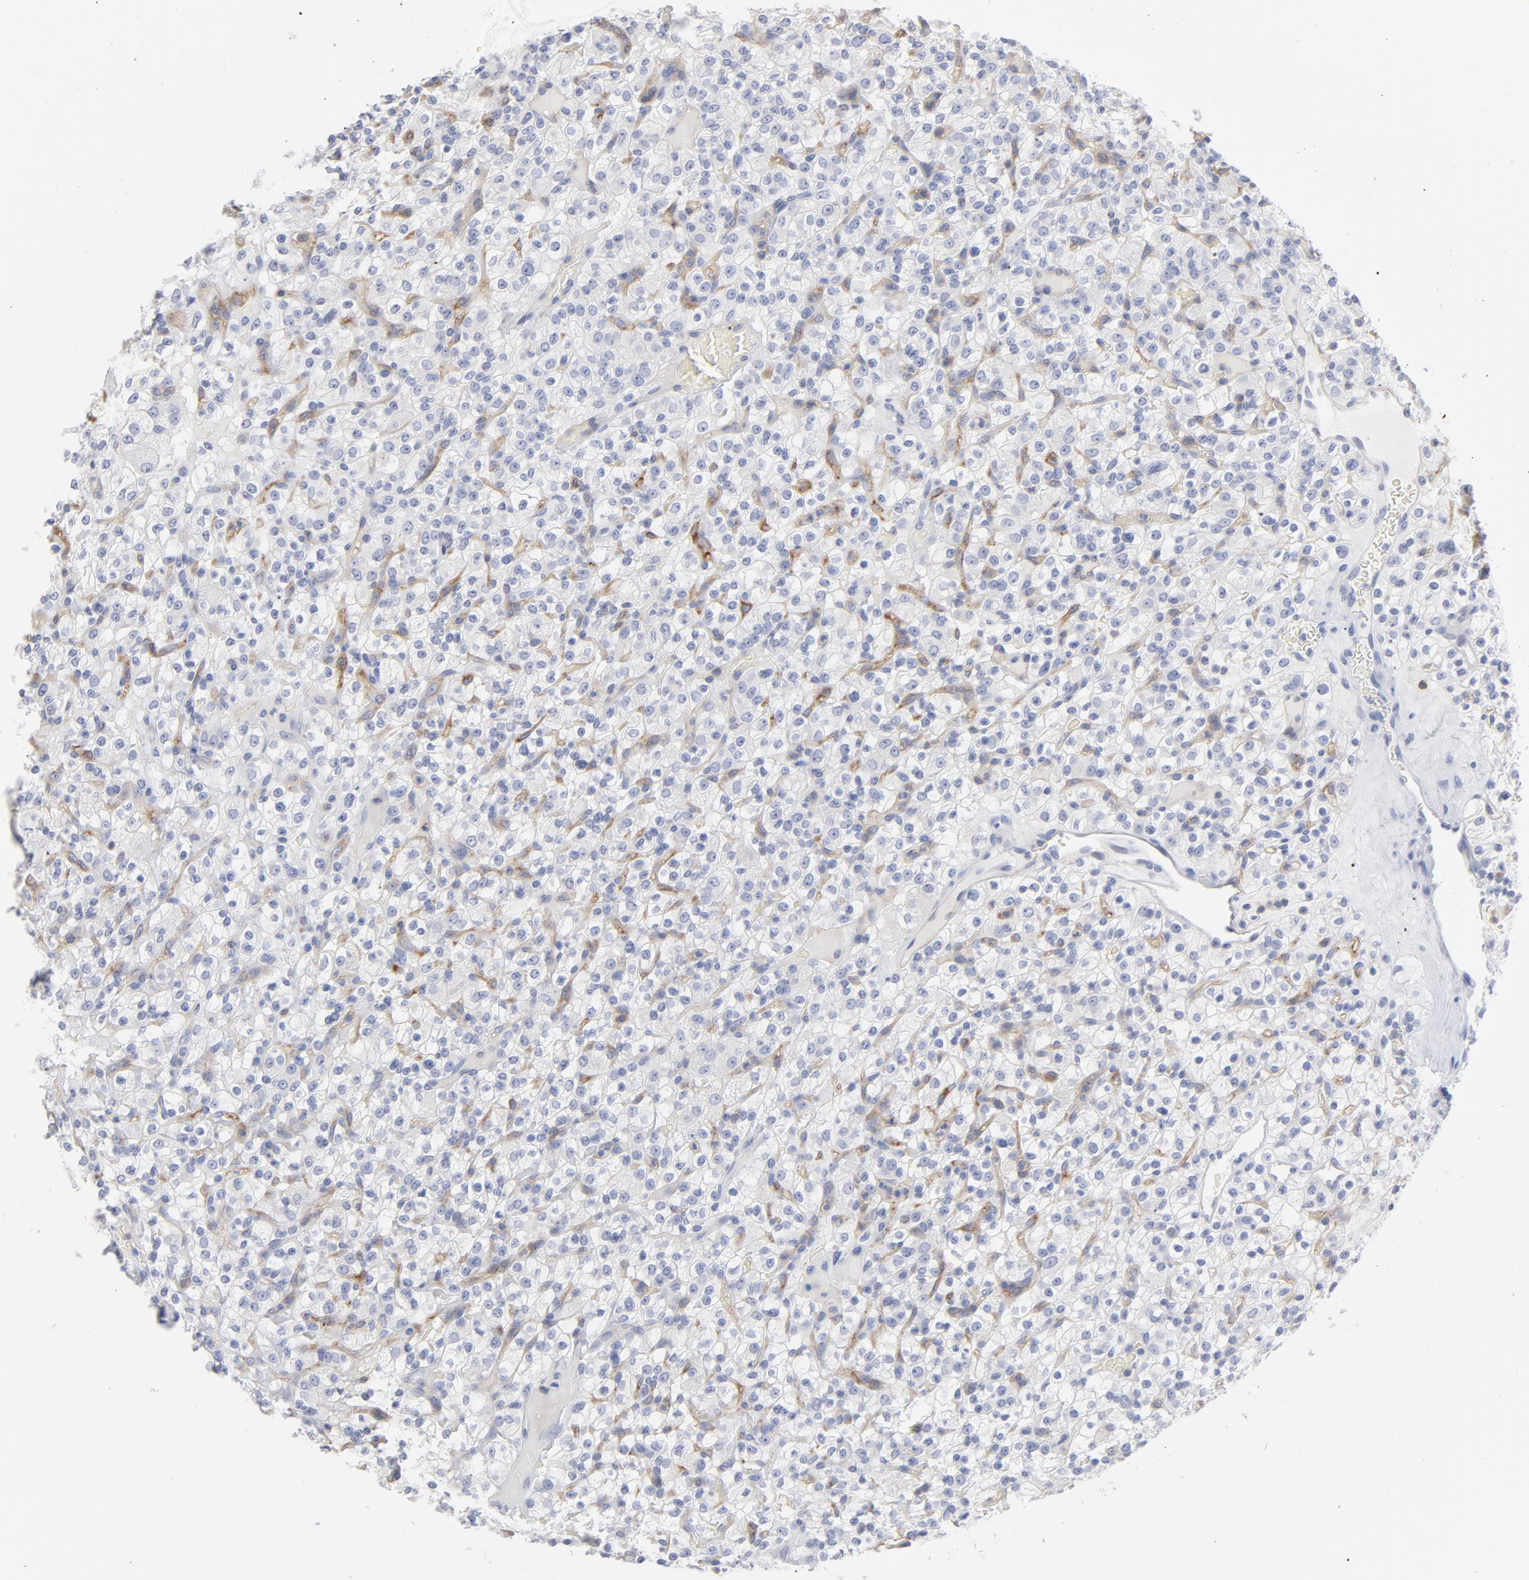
{"staining": {"intensity": "weak", "quantity": "25%-75%", "location": "cytoplasmic/membranous"}, "tissue": "renal cancer", "cell_type": "Tumor cells", "image_type": "cancer", "snomed": [{"axis": "morphology", "description": "Normal tissue, NOS"}, {"axis": "morphology", "description": "Adenocarcinoma, NOS"}, {"axis": "topography", "description": "Kidney"}], "caption": "High-magnification brightfield microscopy of renal cancer (adenocarcinoma) stained with DAB (brown) and counterstained with hematoxylin (blue). tumor cells exhibit weak cytoplasmic/membranous positivity is identified in about25%-75% of cells.", "gene": "P2RY8", "patient": {"sex": "female", "age": 72}}